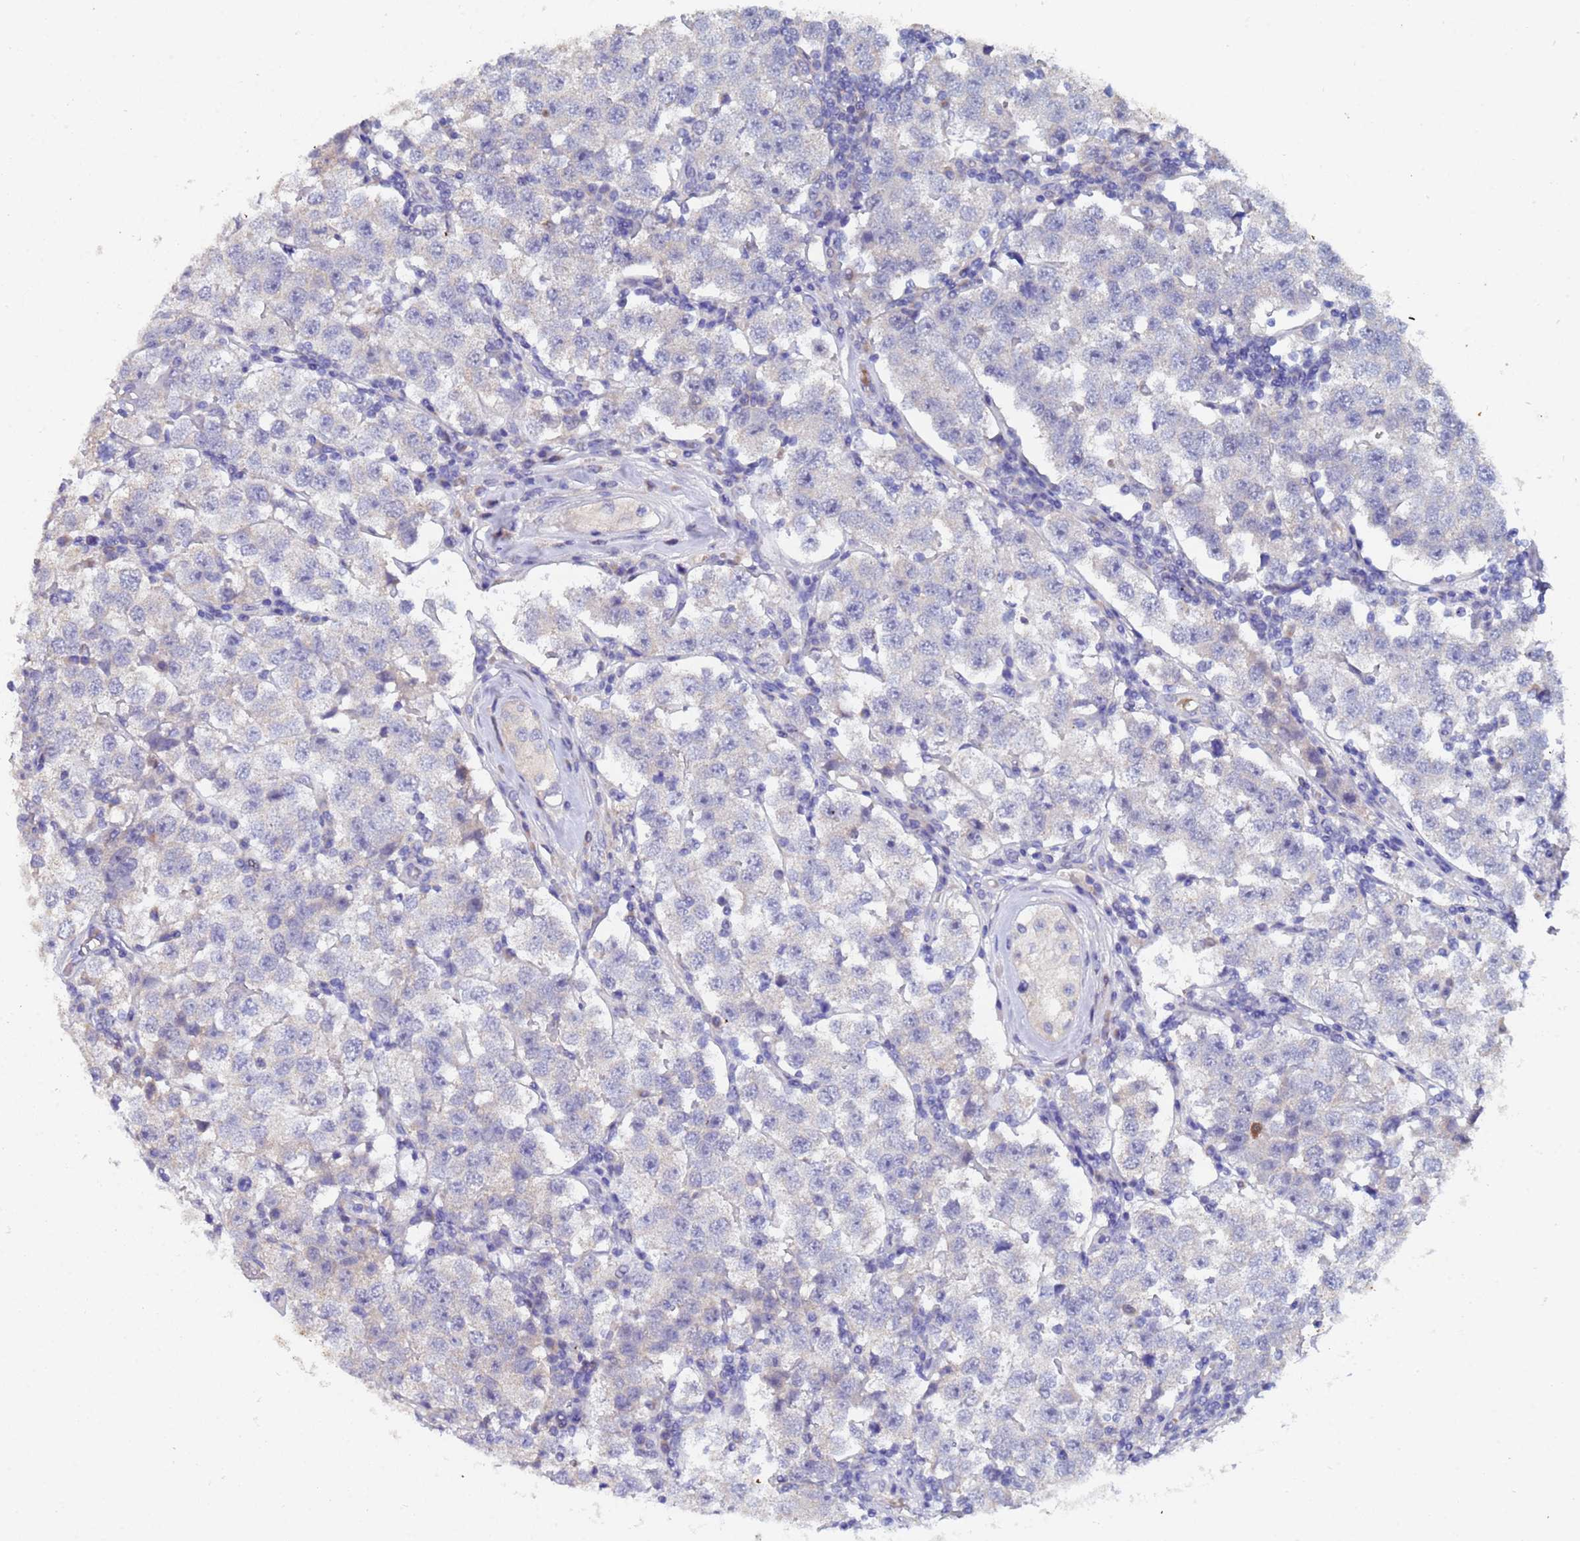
{"staining": {"intensity": "negative", "quantity": "none", "location": "none"}, "tissue": "testis cancer", "cell_type": "Tumor cells", "image_type": "cancer", "snomed": [{"axis": "morphology", "description": "Seminoma, NOS"}, {"axis": "topography", "description": "Testis"}], "caption": "The immunohistochemistry micrograph has no significant expression in tumor cells of testis seminoma tissue.", "gene": "IHO1", "patient": {"sex": "male", "age": 34}}